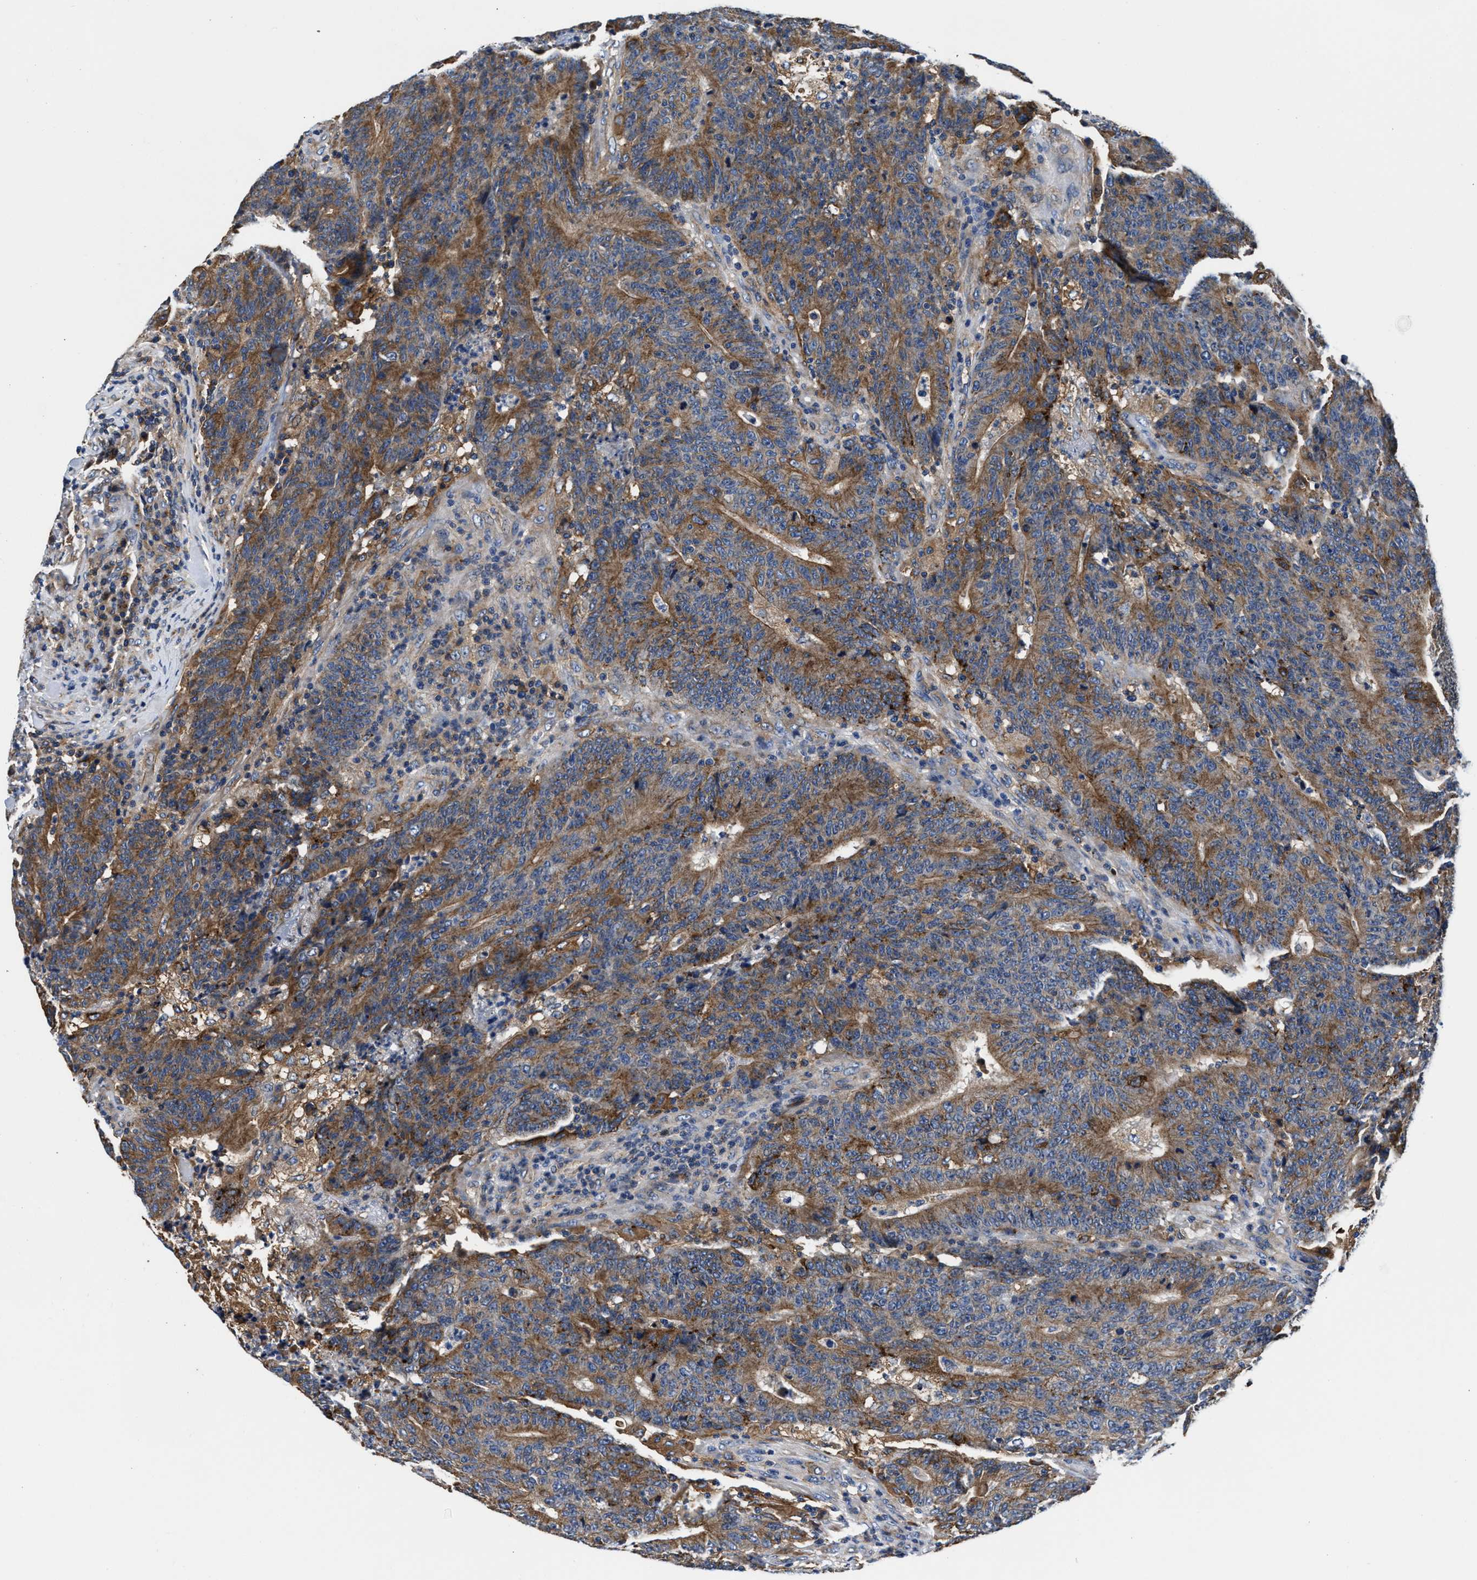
{"staining": {"intensity": "moderate", "quantity": ">75%", "location": "cytoplasmic/membranous"}, "tissue": "colorectal cancer", "cell_type": "Tumor cells", "image_type": "cancer", "snomed": [{"axis": "morphology", "description": "Normal tissue, NOS"}, {"axis": "morphology", "description": "Adenocarcinoma, NOS"}, {"axis": "topography", "description": "Colon"}], "caption": "Immunohistochemistry image of neoplastic tissue: adenocarcinoma (colorectal) stained using immunohistochemistry reveals medium levels of moderate protein expression localized specifically in the cytoplasmic/membranous of tumor cells, appearing as a cytoplasmic/membranous brown color.", "gene": "PPP1R9B", "patient": {"sex": "female", "age": 75}}